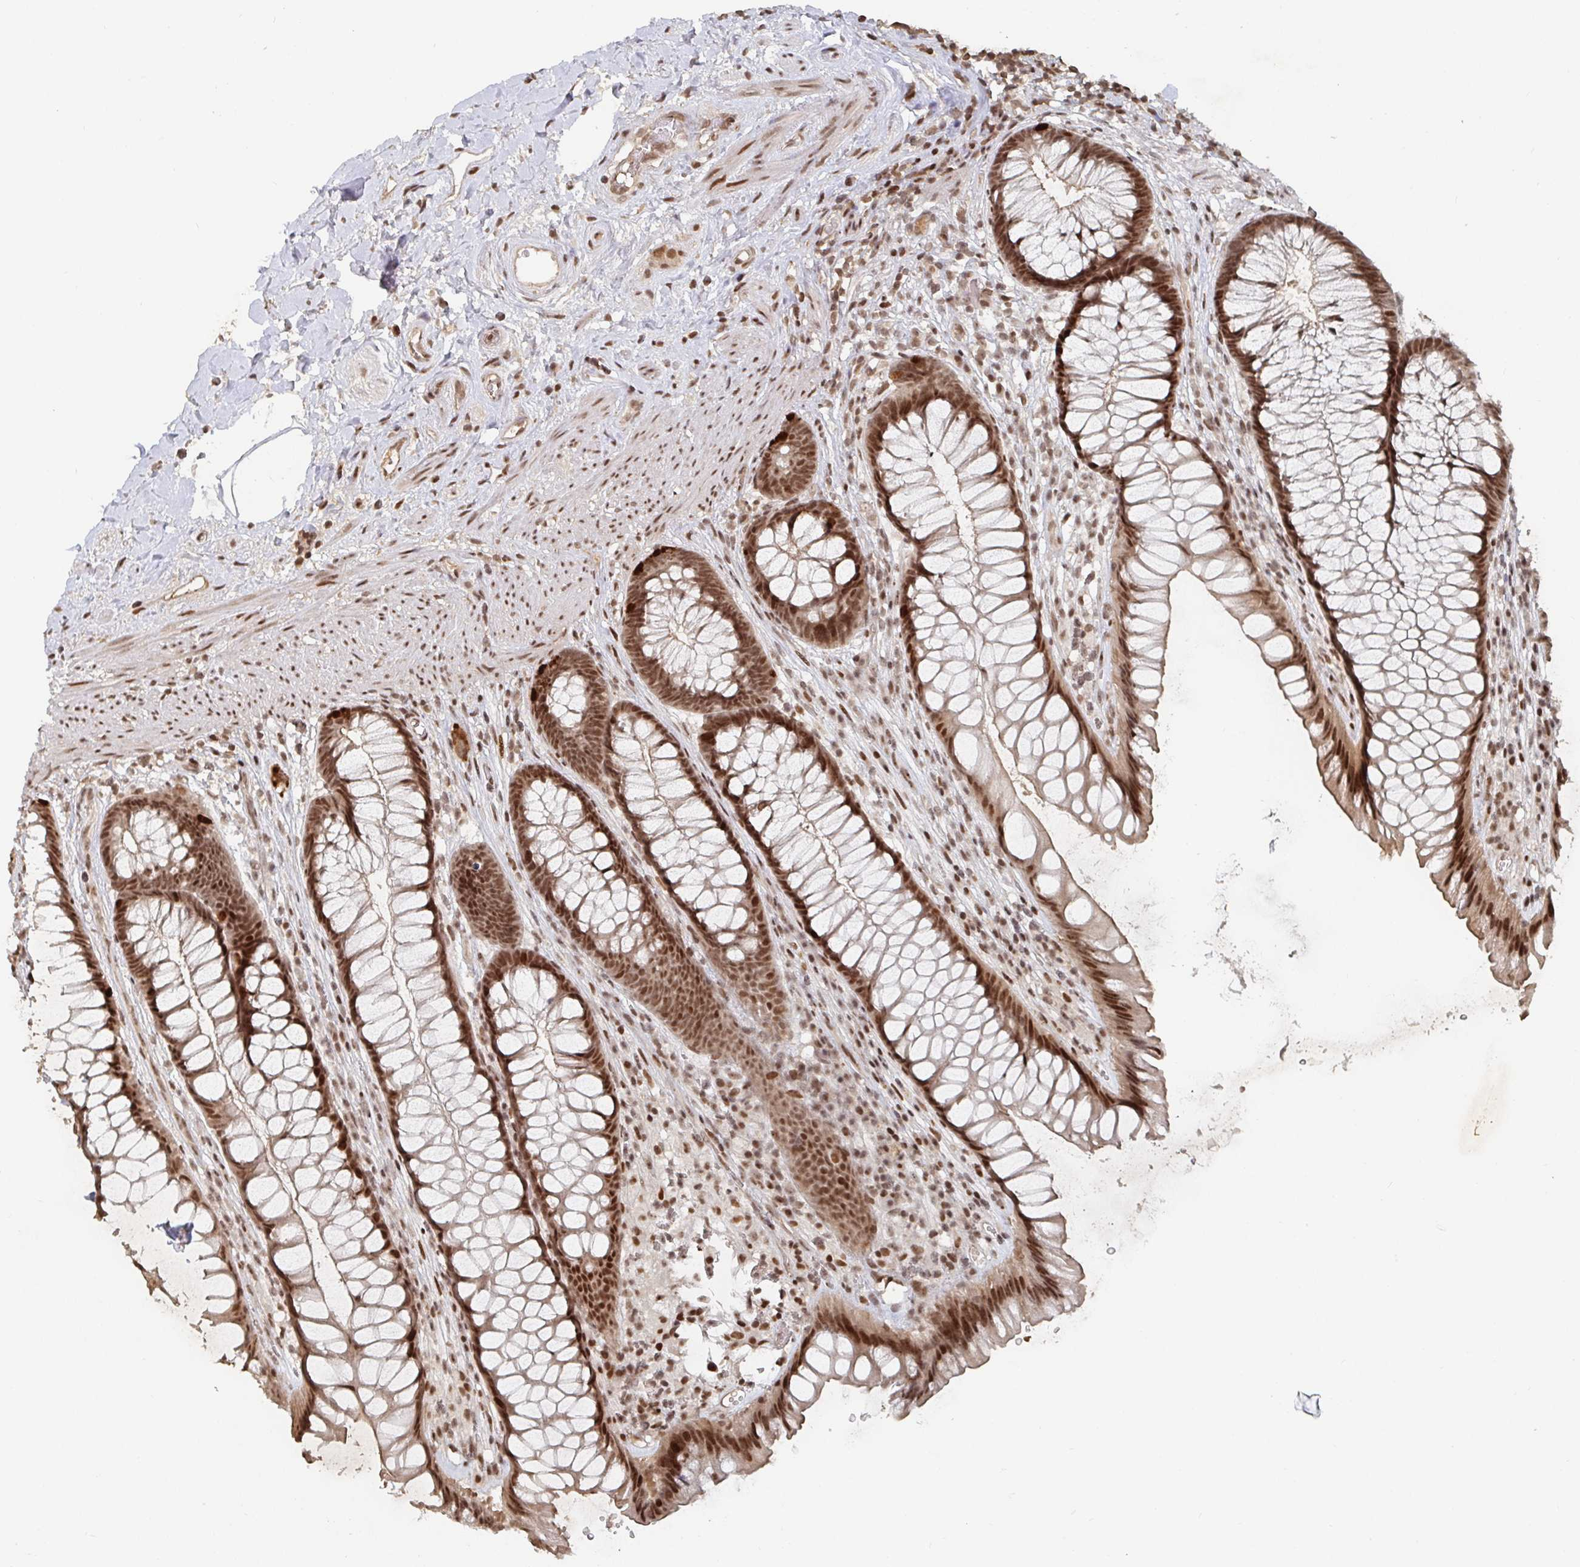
{"staining": {"intensity": "strong", "quantity": ">75%", "location": "nuclear"}, "tissue": "rectum", "cell_type": "Glandular cells", "image_type": "normal", "snomed": [{"axis": "morphology", "description": "Normal tissue, NOS"}, {"axis": "topography", "description": "Rectum"}], "caption": "High-magnification brightfield microscopy of benign rectum stained with DAB (brown) and counterstained with hematoxylin (blue). glandular cells exhibit strong nuclear positivity is present in approximately>75% of cells.", "gene": "ZDHHC12", "patient": {"sex": "male", "age": 53}}